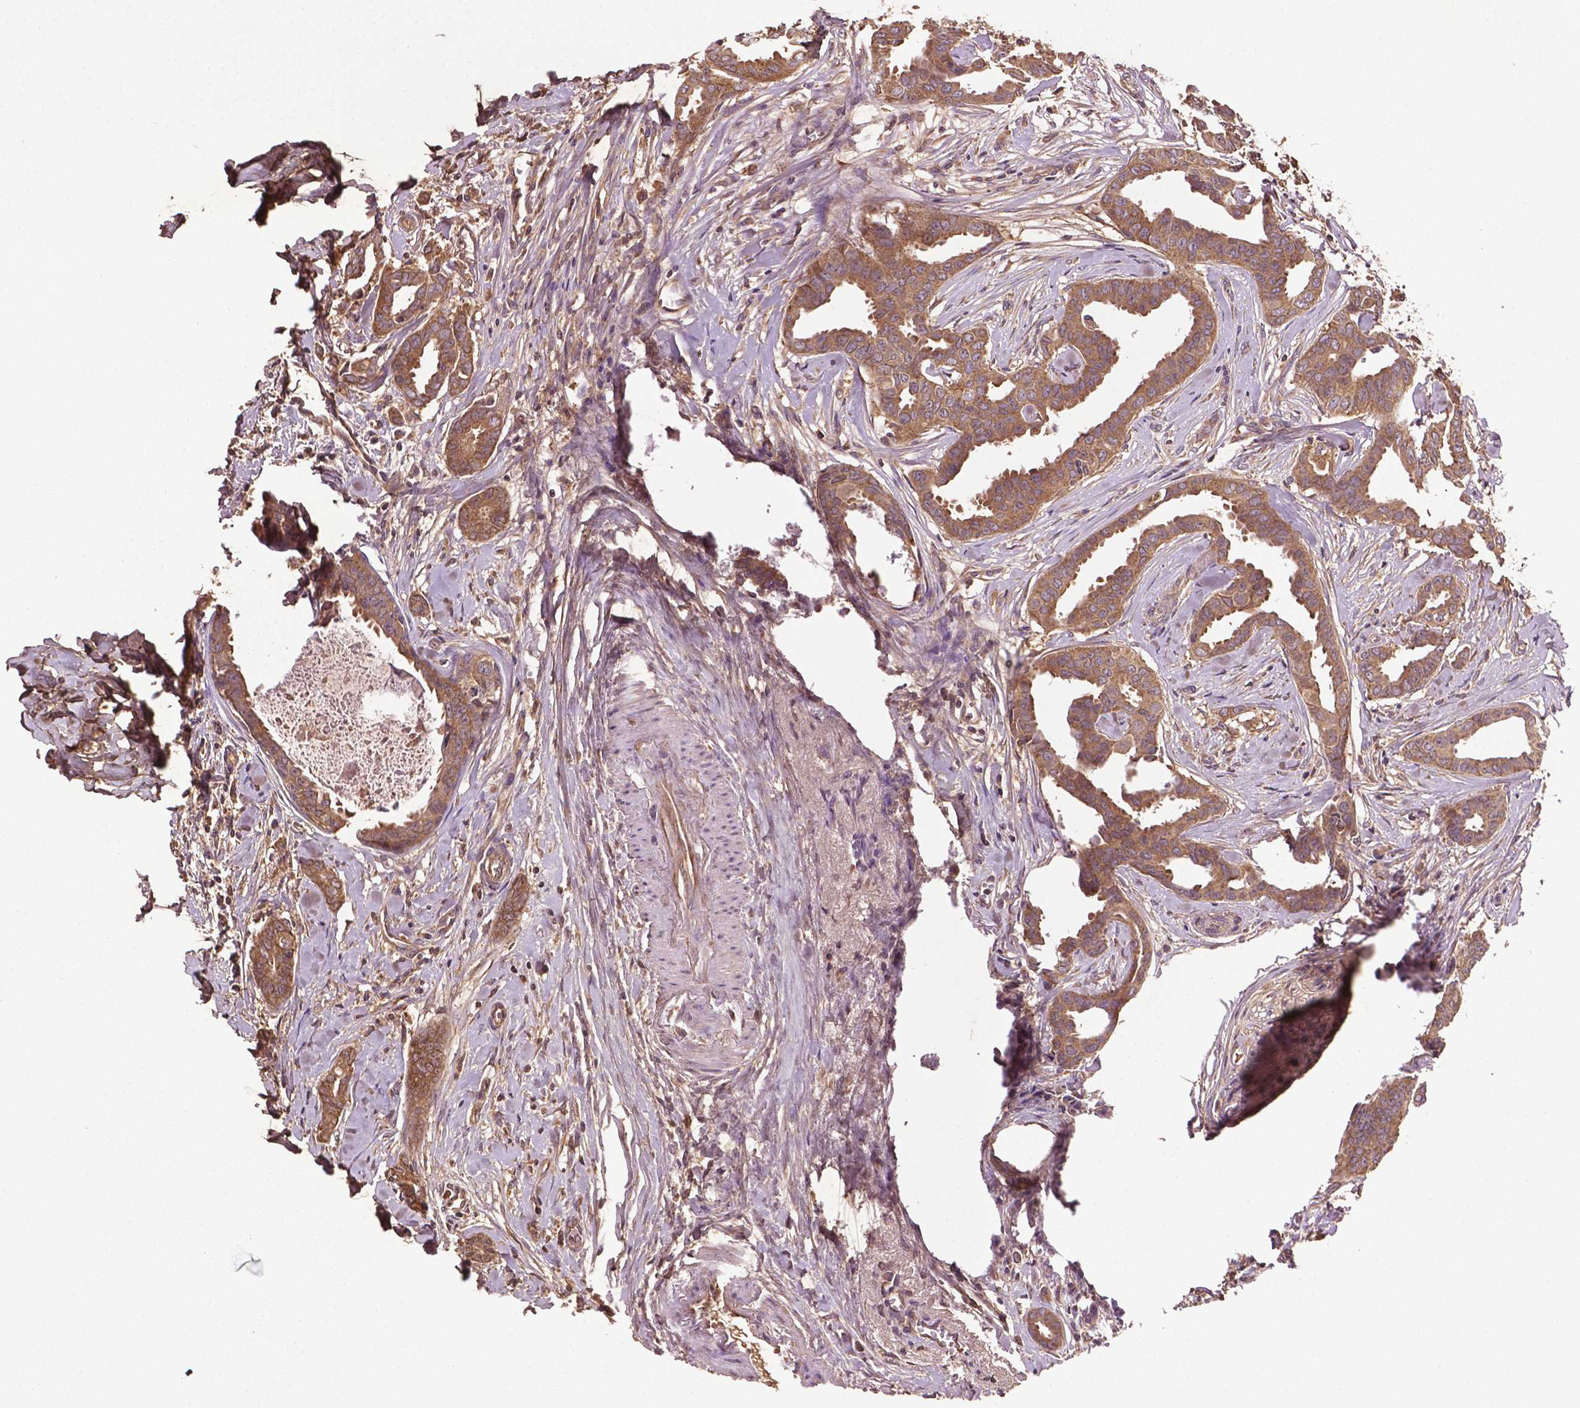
{"staining": {"intensity": "moderate", "quantity": ">75%", "location": "cytoplasmic/membranous"}, "tissue": "breast cancer", "cell_type": "Tumor cells", "image_type": "cancer", "snomed": [{"axis": "morphology", "description": "Duct carcinoma"}, {"axis": "topography", "description": "Breast"}], "caption": "This is an image of immunohistochemistry (IHC) staining of breast cancer (intraductal carcinoma), which shows moderate staining in the cytoplasmic/membranous of tumor cells.", "gene": "GJA9", "patient": {"sex": "female", "age": 45}}